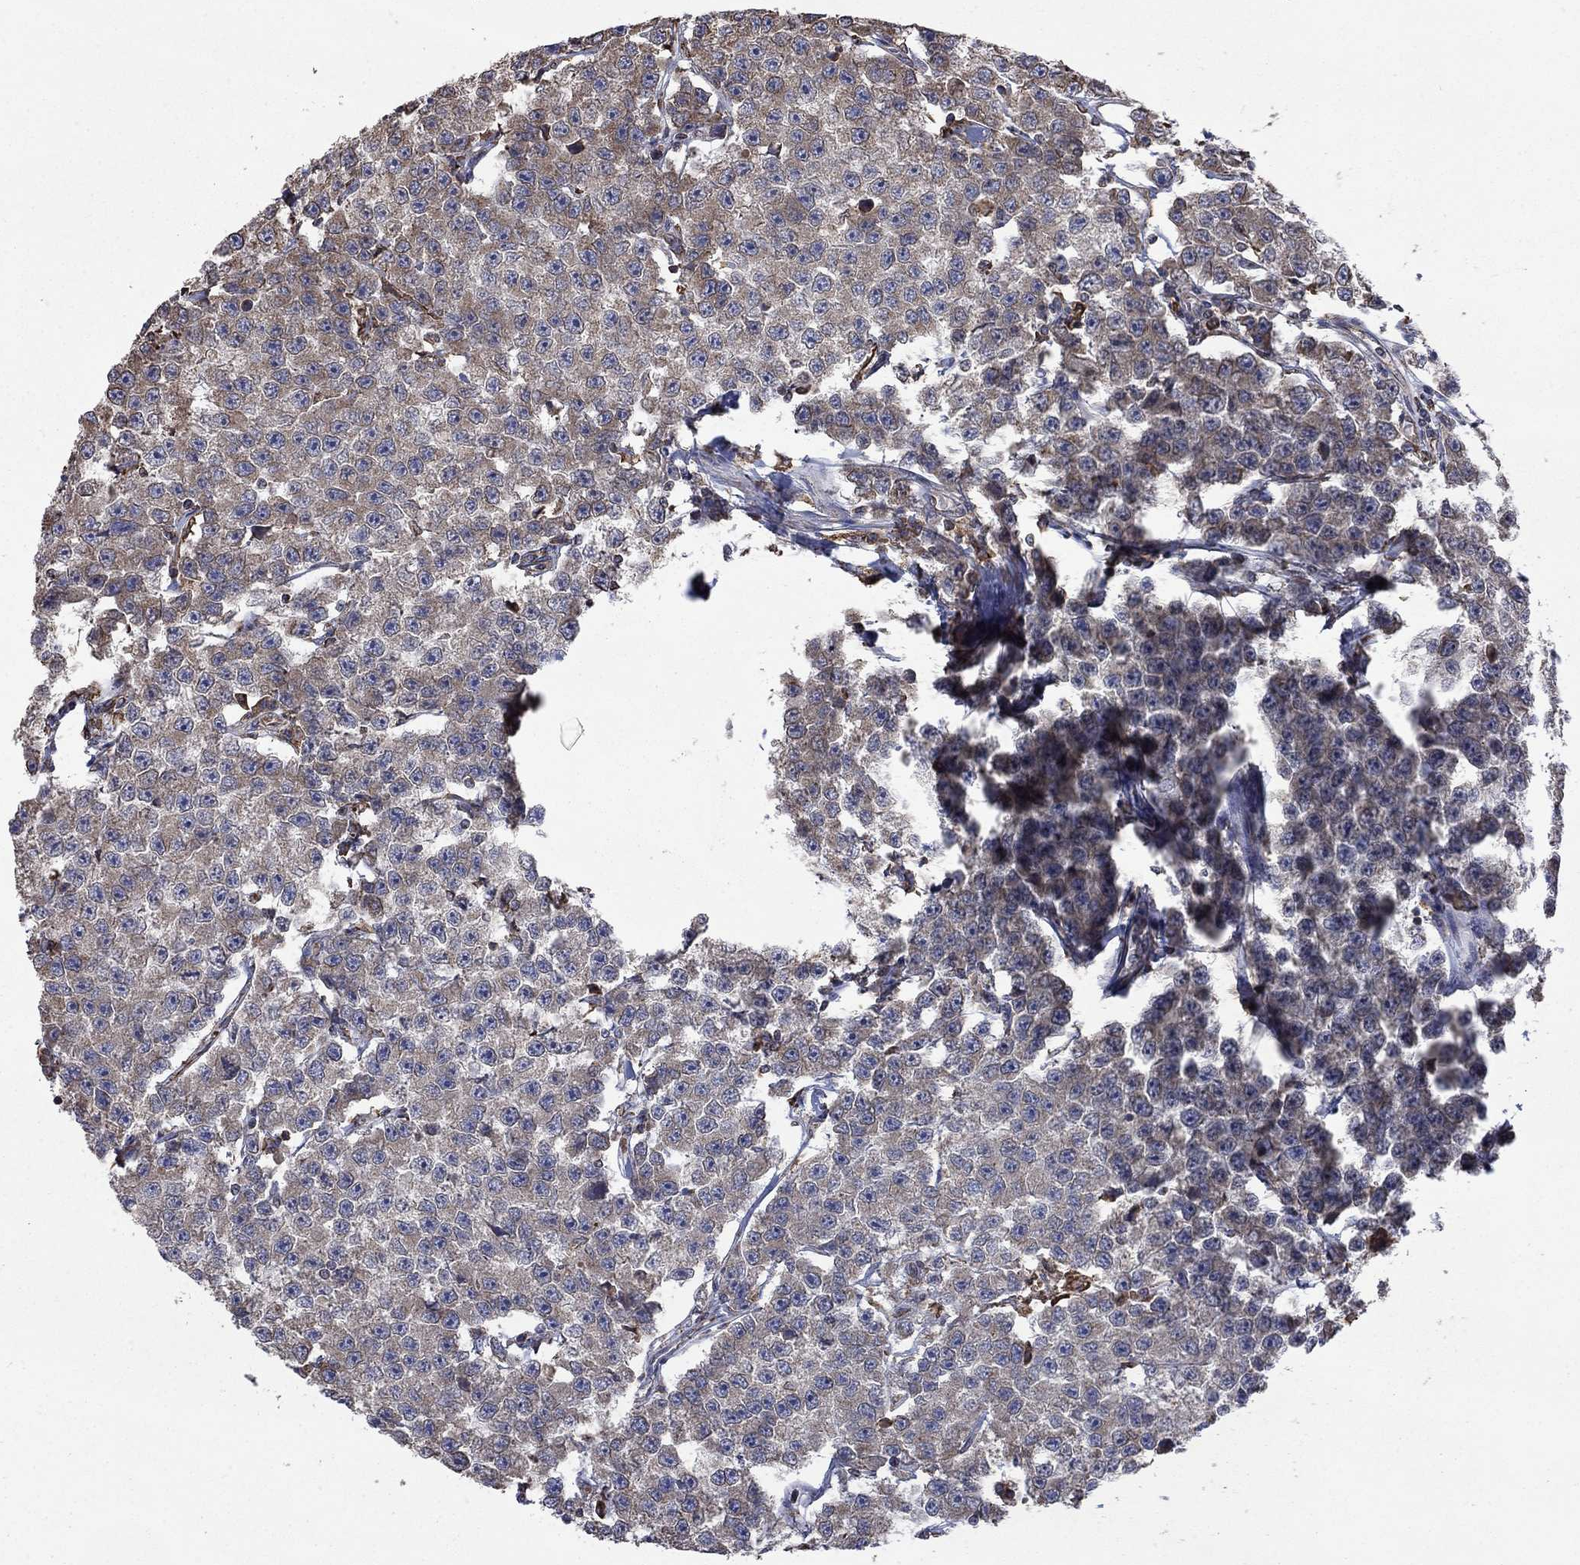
{"staining": {"intensity": "weak", "quantity": "<25%", "location": "cytoplasmic/membranous"}, "tissue": "testis cancer", "cell_type": "Tumor cells", "image_type": "cancer", "snomed": [{"axis": "morphology", "description": "Seminoma, NOS"}, {"axis": "topography", "description": "Testis"}], "caption": "An immunohistochemistry micrograph of testis seminoma is shown. There is no staining in tumor cells of testis seminoma.", "gene": "ESRRA", "patient": {"sex": "male", "age": 59}}